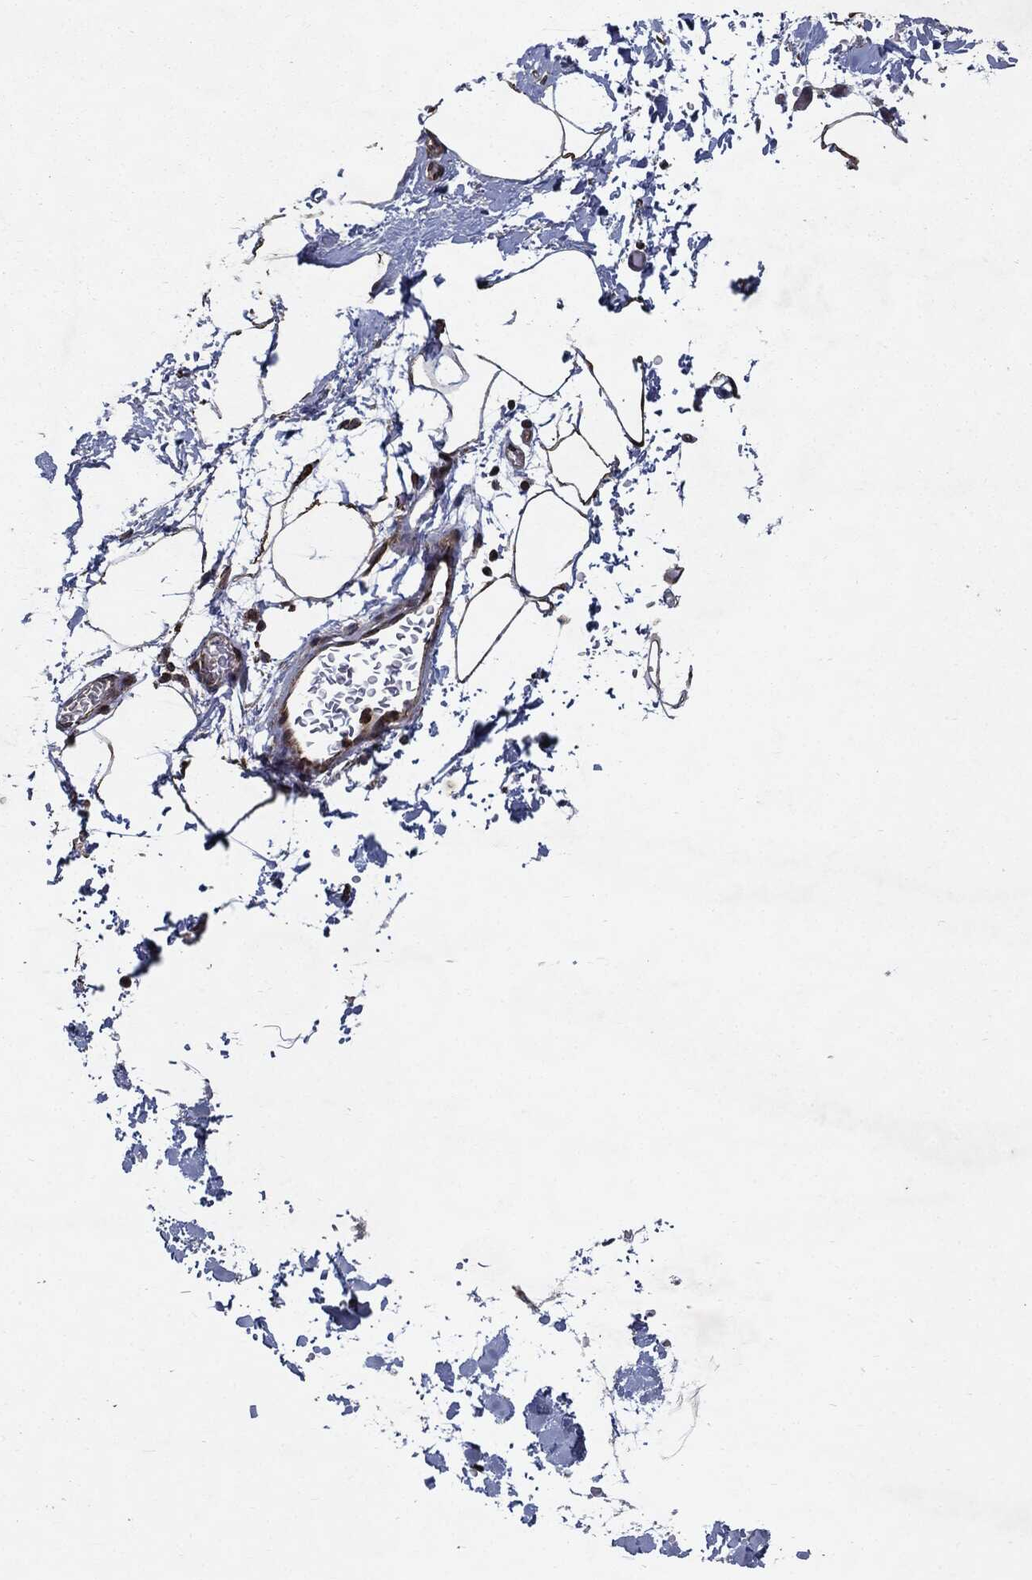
{"staining": {"intensity": "negative", "quantity": "none", "location": "none"}, "tissue": "adipose tissue", "cell_type": "Adipocytes", "image_type": "normal", "snomed": [{"axis": "morphology", "description": "Normal tissue, NOS"}, {"axis": "topography", "description": "Soft tissue"}, {"axis": "topography", "description": "Adipose tissue"}, {"axis": "topography", "description": "Vascular tissue"}, {"axis": "topography", "description": "Peripheral nerve tissue"}], "caption": "Adipose tissue was stained to show a protein in brown. There is no significant staining in adipocytes. Nuclei are stained in blue.", "gene": "HDAC5", "patient": {"sex": "male", "age": 68}}